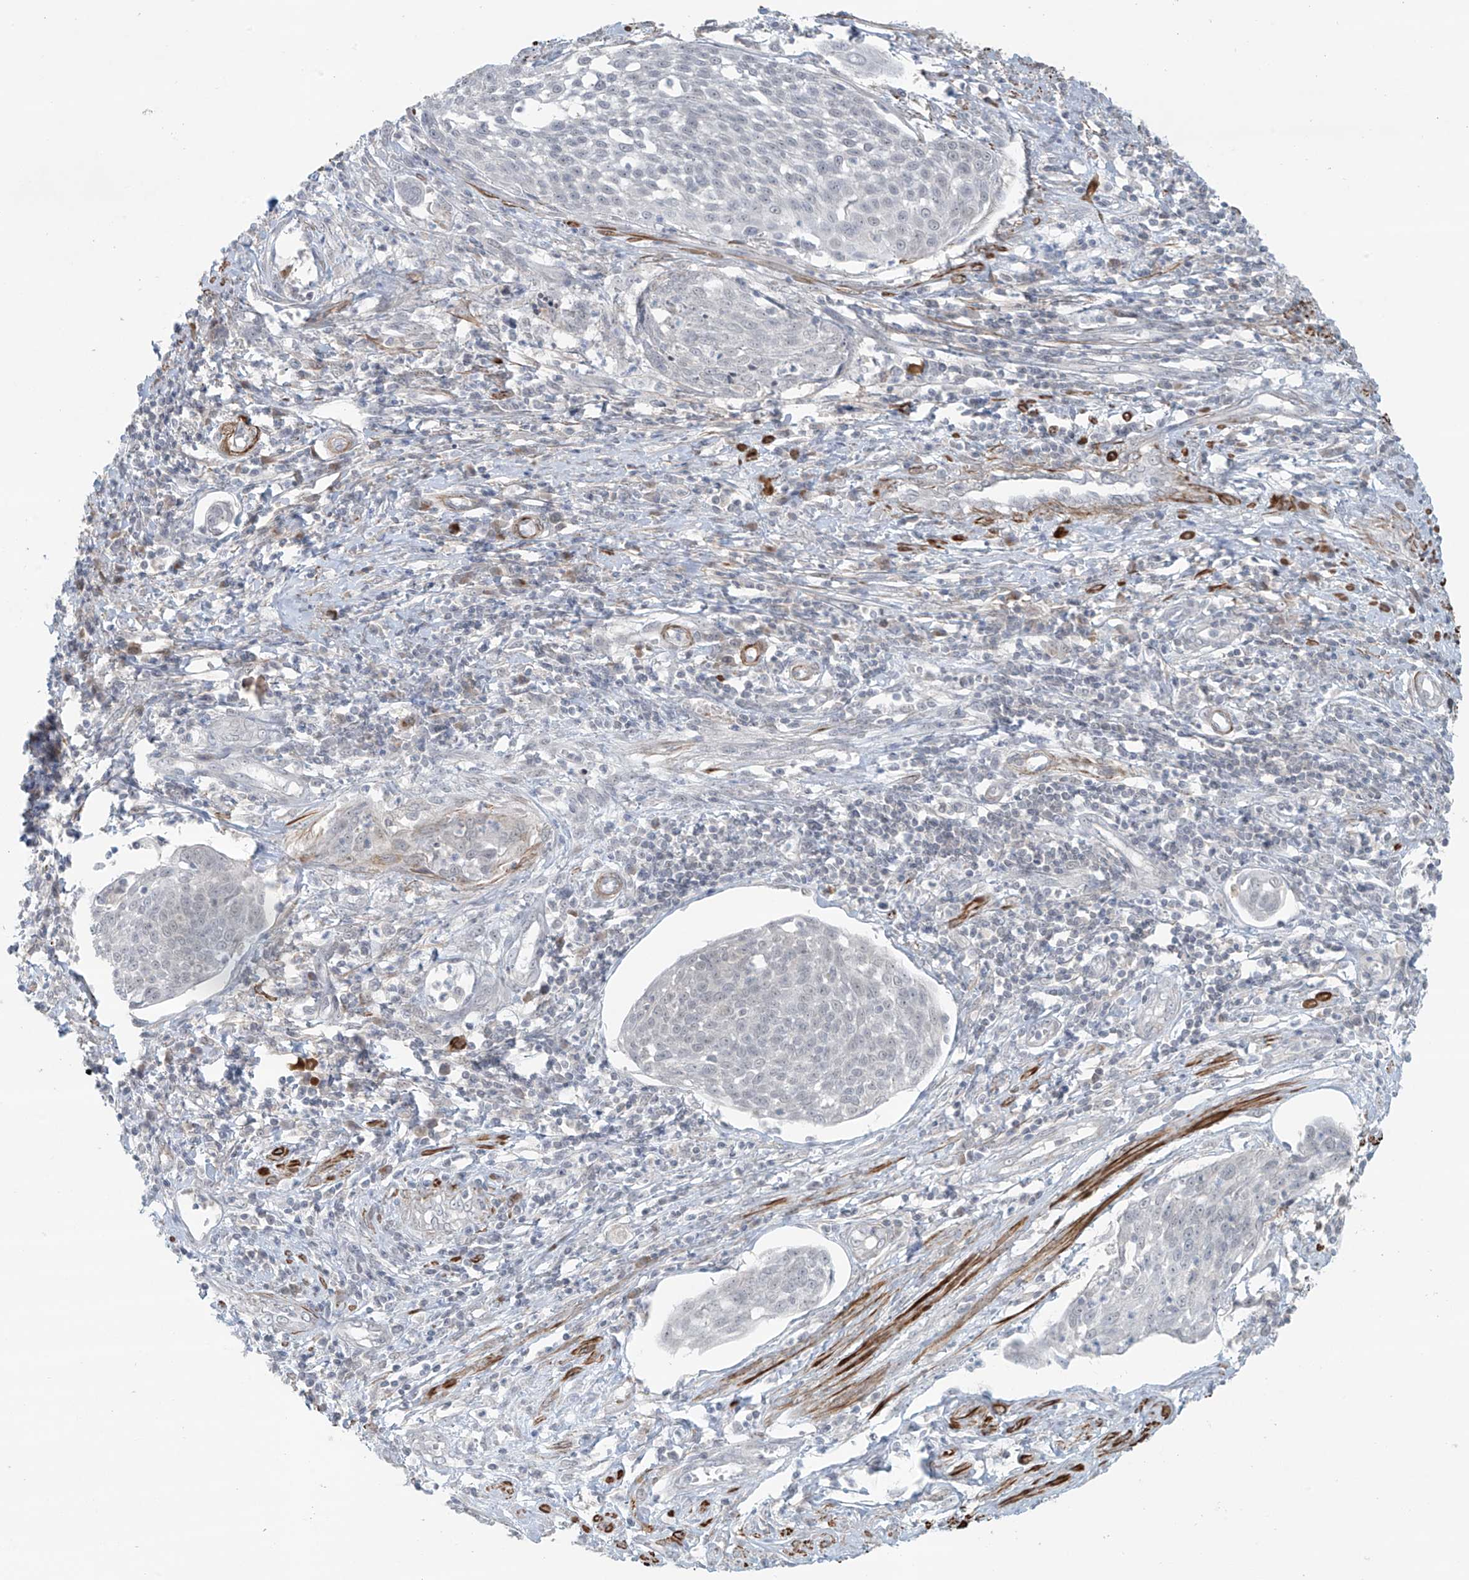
{"staining": {"intensity": "negative", "quantity": "none", "location": "none"}, "tissue": "cervical cancer", "cell_type": "Tumor cells", "image_type": "cancer", "snomed": [{"axis": "morphology", "description": "Squamous cell carcinoma, NOS"}, {"axis": "topography", "description": "Cervix"}], "caption": "There is no significant positivity in tumor cells of cervical cancer (squamous cell carcinoma). (Immunohistochemistry, brightfield microscopy, high magnification).", "gene": "RASGEF1A", "patient": {"sex": "female", "age": 34}}